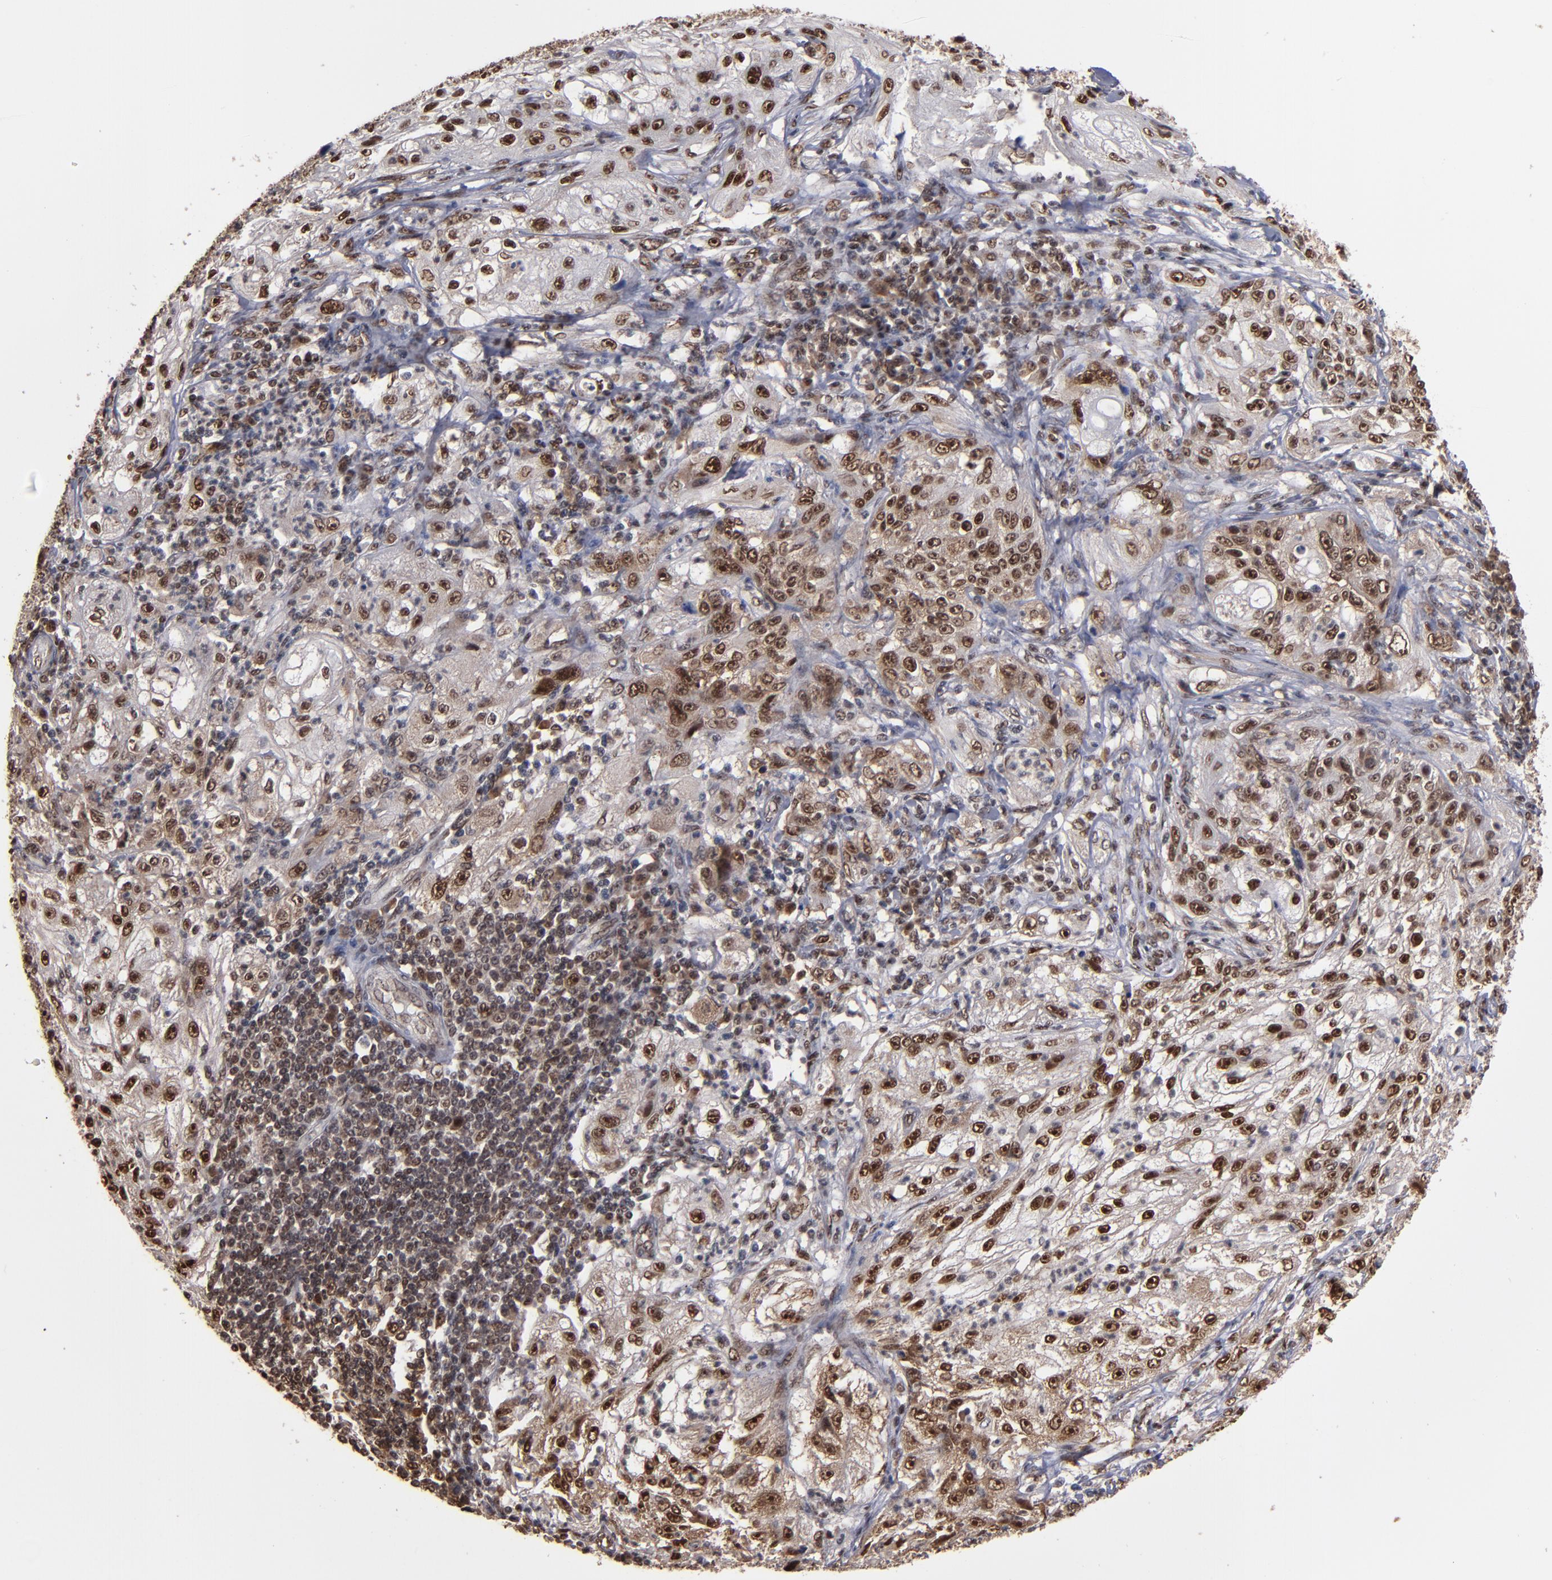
{"staining": {"intensity": "moderate", "quantity": ">75%", "location": "cytoplasmic/membranous,nuclear"}, "tissue": "lung cancer", "cell_type": "Tumor cells", "image_type": "cancer", "snomed": [{"axis": "morphology", "description": "Inflammation, NOS"}, {"axis": "morphology", "description": "Squamous cell carcinoma, NOS"}, {"axis": "topography", "description": "Lymph node"}, {"axis": "topography", "description": "Soft tissue"}, {"axis": "topography", "description": "Lung"}], "caption": "The micrograph demonstrates immunohistochemical staining of lung cancer. There is moderate cytoplasmic/membranous and nuclear expression is appreciated in about >75% of tumor cells.", "gene": "SNW1", "patient": {"sex": "male", "age": 66}}